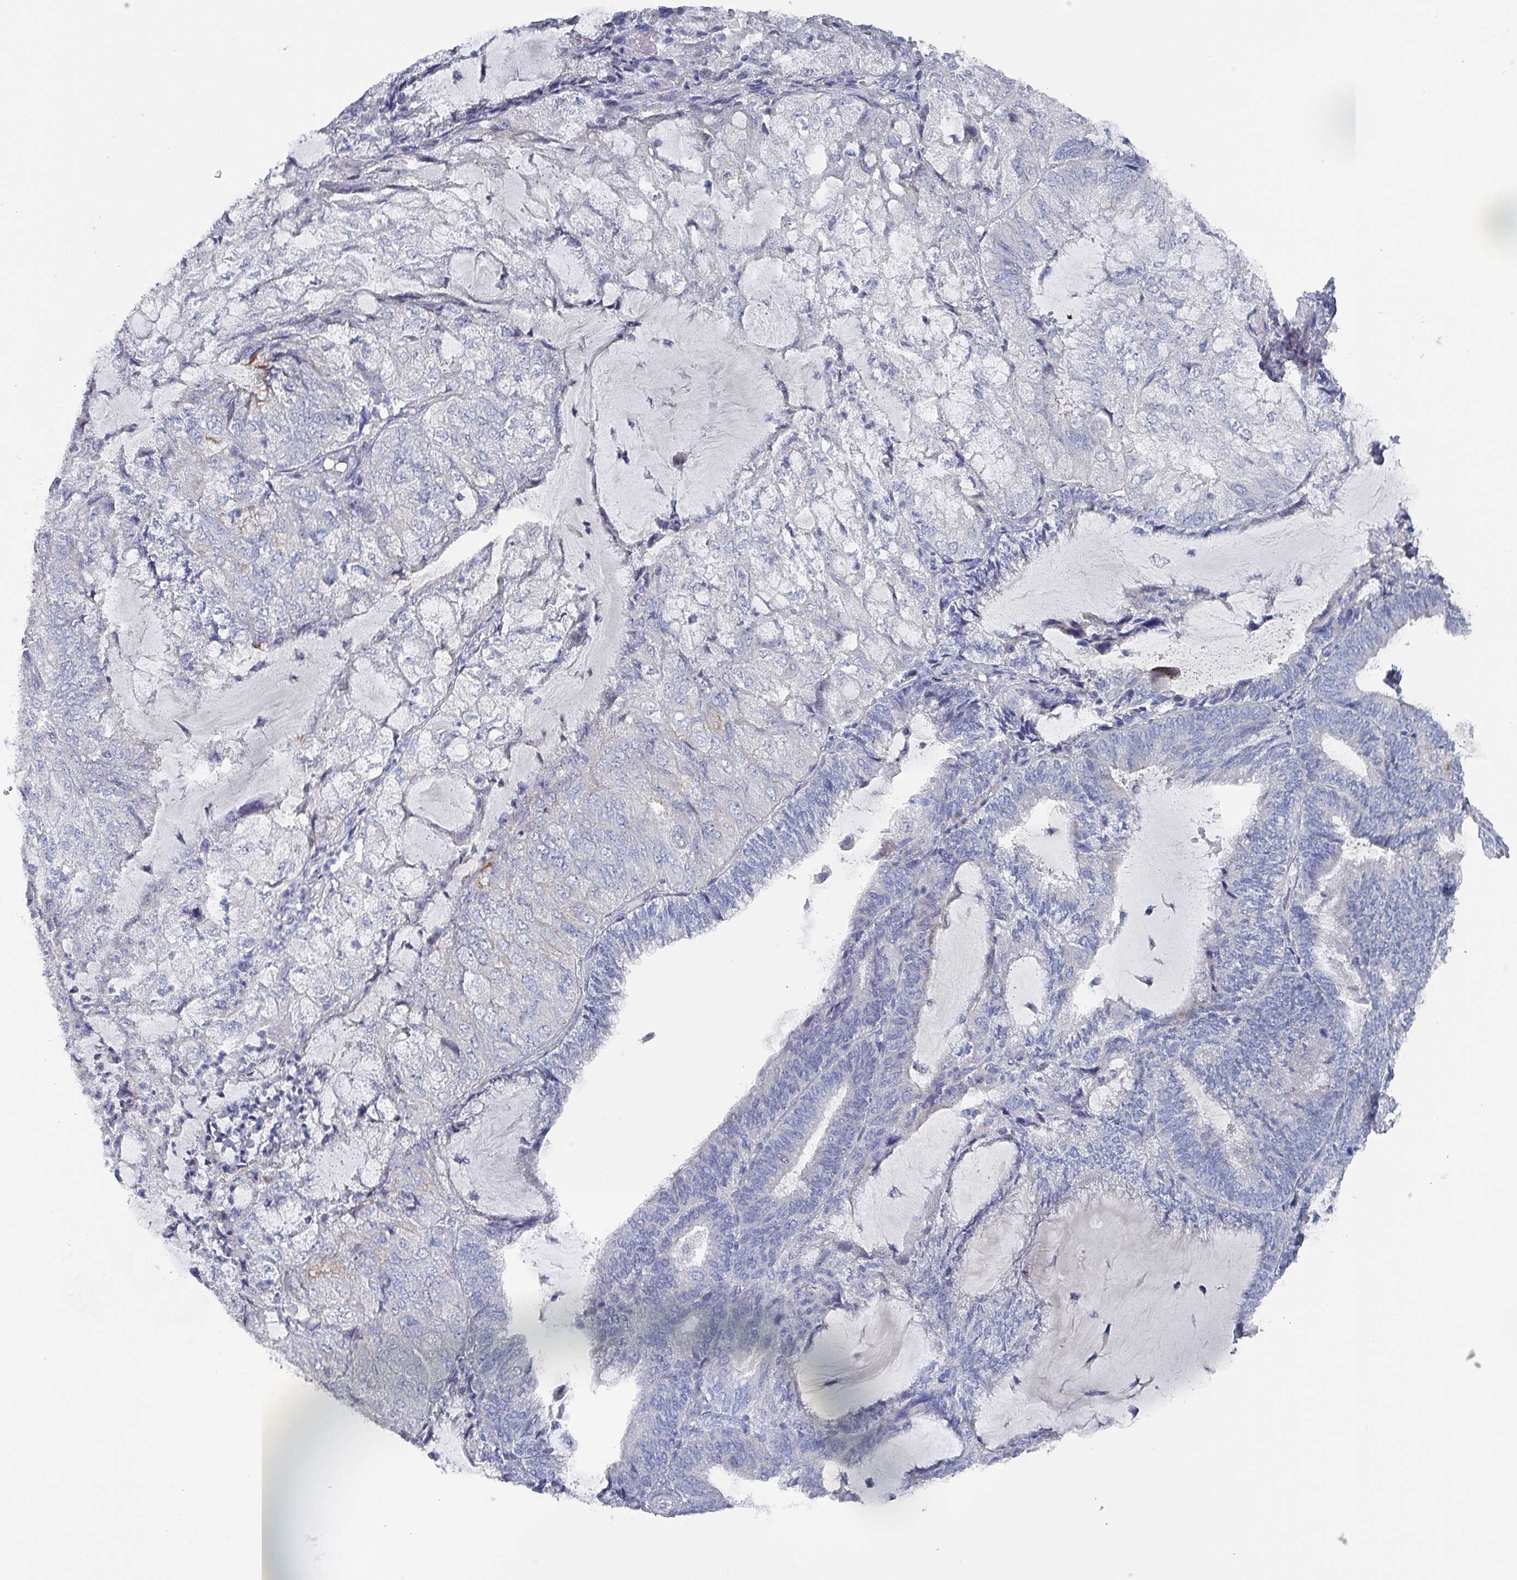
{"staining": {"intensity": "negative", "quantity": "none", "location": "none"}, "tissue": "endometrial cancer", "cell_type": "Tumor cells", "image_type": "cancer", "snomed": [{"axis": "morphology", "description": "Adenocarcinoma, NOS"}, {"axis": "topography", "description": "Endometrium"}], "caption": "This photomicrograph is of endometrial cancer stained with immunohistochemistry to label a protein in brown with the nuclei are counter-stained blue. There is no positivity in tumor cells.", "gene": "DRD5", "patient": {"sex": "female", "age": 81}}